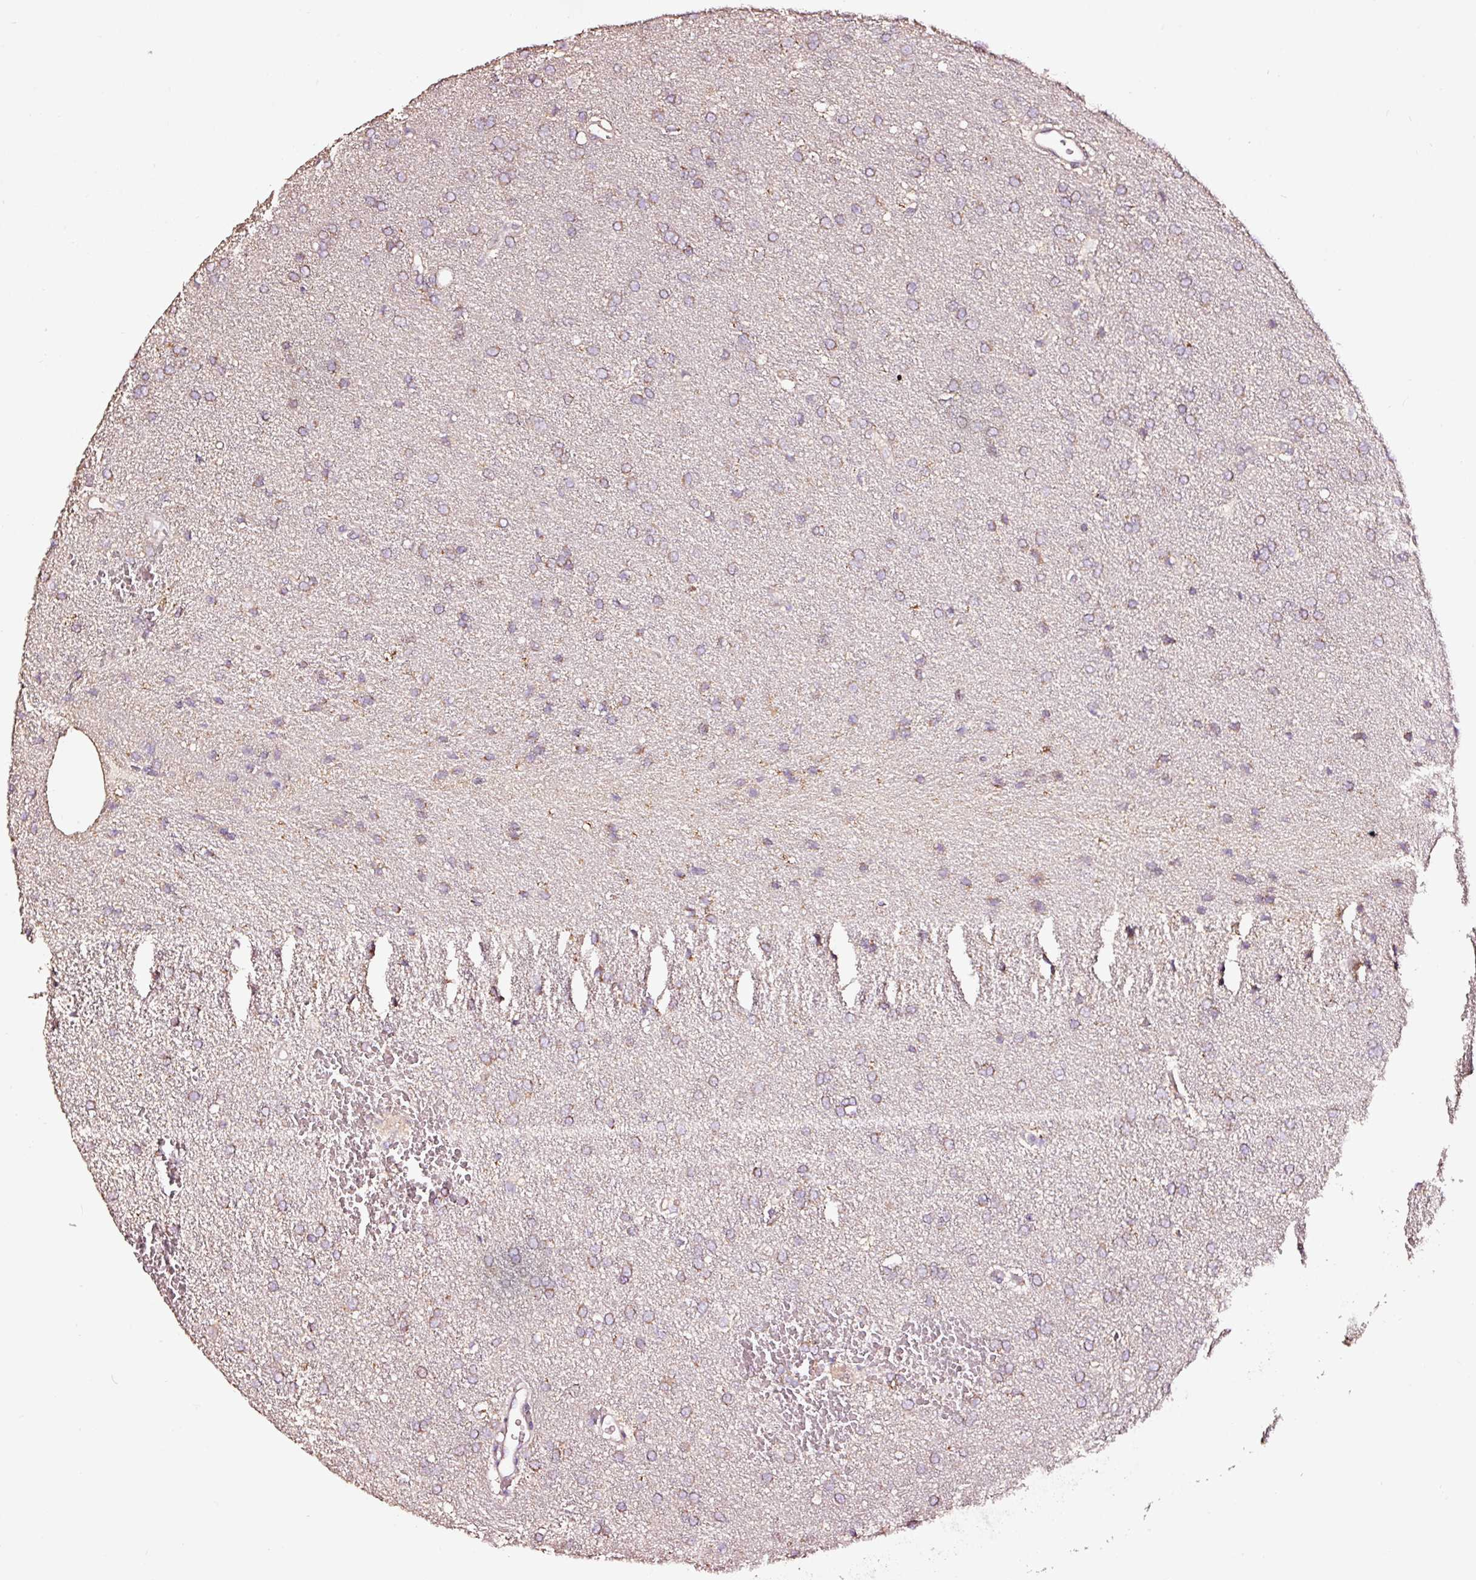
{"staining": {"intensity": "weak", "quantity": "25%-75%", "location": "cytoplasmic/membranous"}, "tissue": "glioma", "cell_type": "Tumor cells", "image_type": "cancer", "snomed": [{"axis": "morphology", "description": "Glioma, malignant, Low grade"}, {"axis": "topography", "description": "Brain"}], "caption": "High-magnification brightfield microscopy of malignant glioma (low-grade) stained with DAB (brown) and counterstained with hematoxylin (blue). tumor cells exhibit weak cytoplasmic/membranous expression is present in about25%-75% of cells.", "gene": "TPM1", "patient": {"sex": "female", "age": 34}}